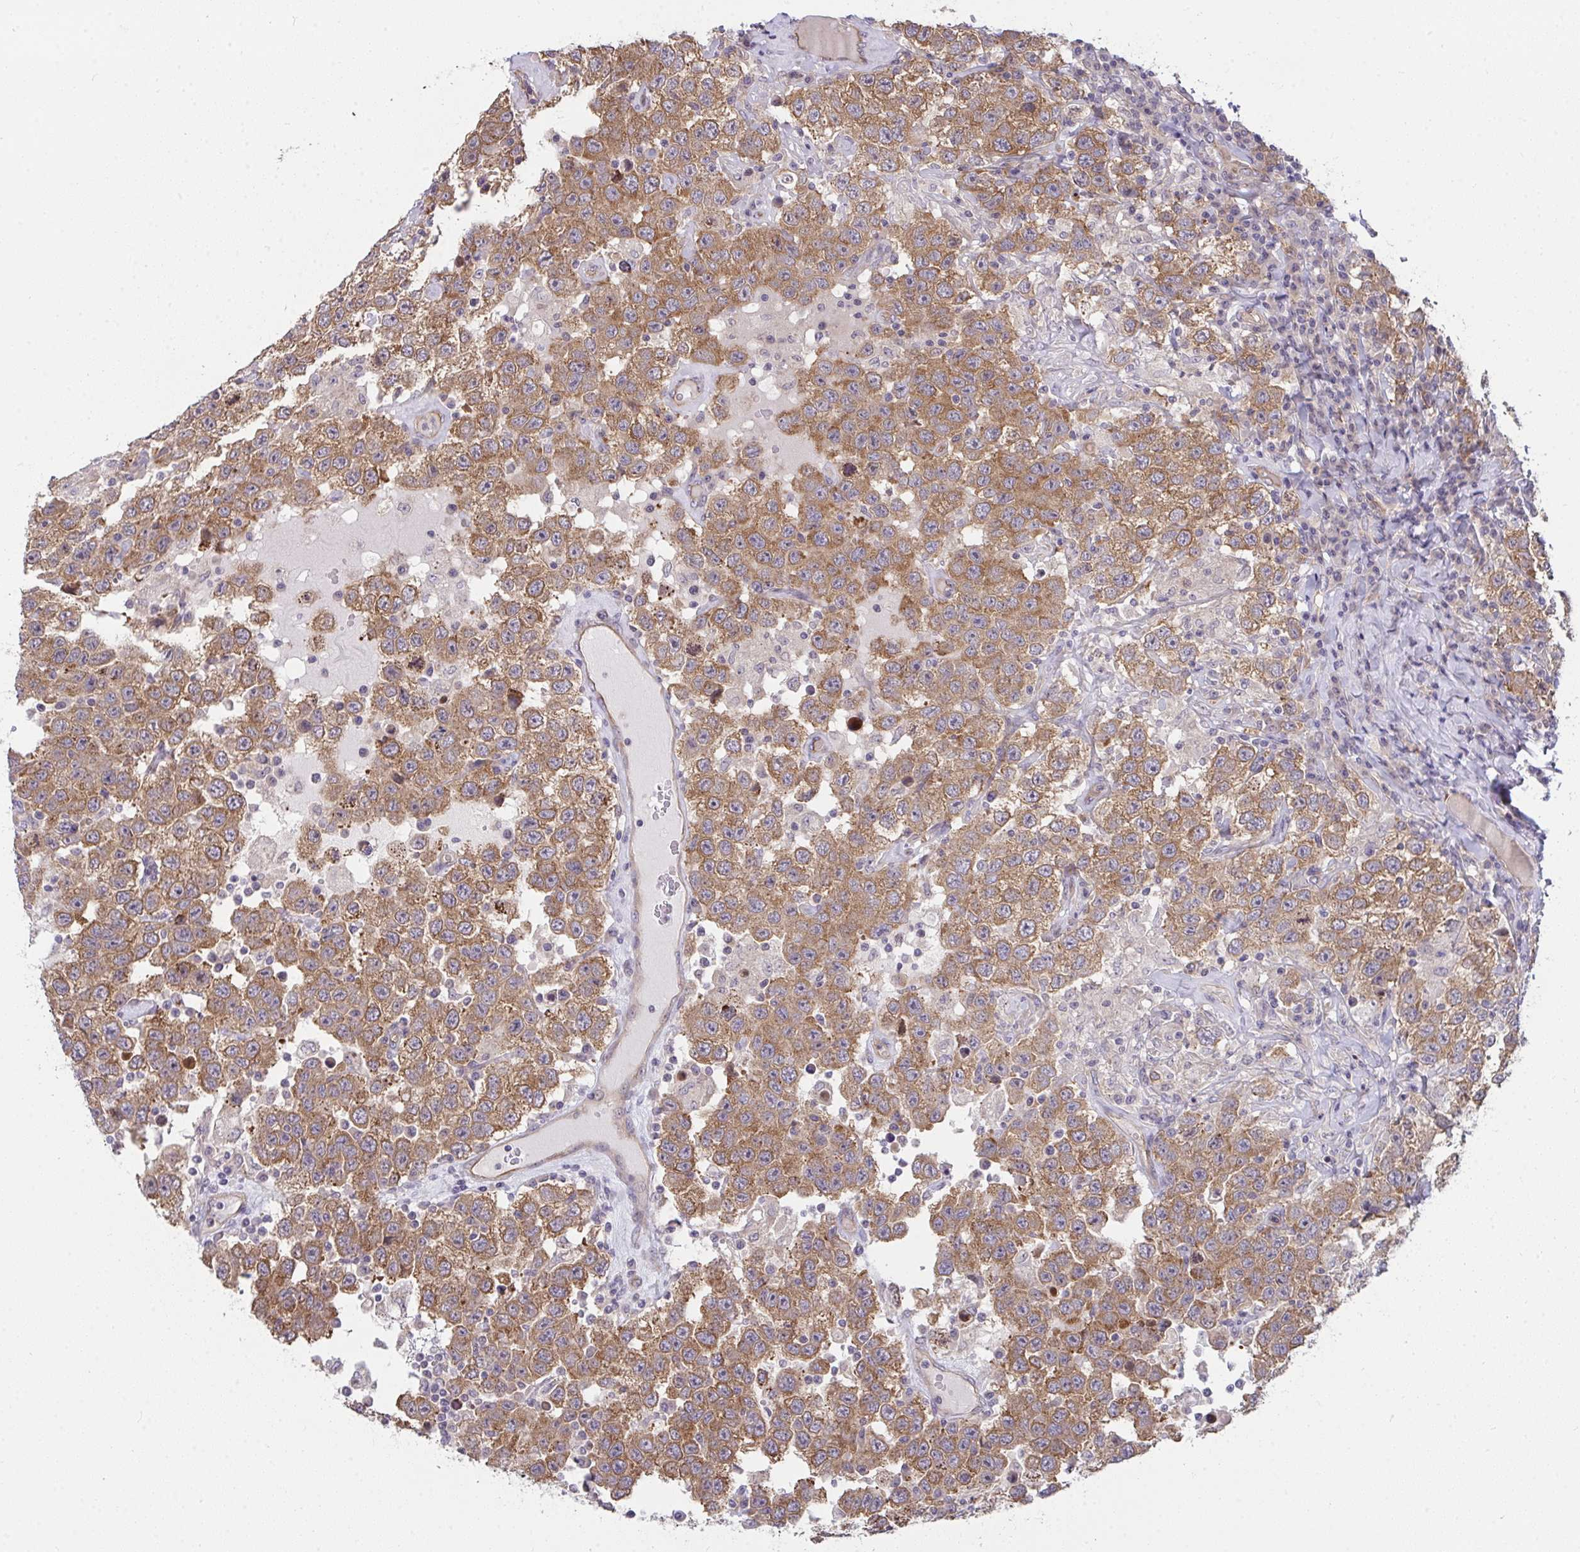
{"staining": {"intensity": "moderate", "quantity": ">75%", "location": "cytoplasmic/membranous"}, "tissue": "testis cancer", "cell_type": "Tumor cells", "image_type": "cancer", "snomed": [{"axis": "morphology", "description": "Seminoma, NOS"}, {"axis": "topography", "description": "Testis"}], "caption": "Protein staining reveals moderate cytoplasmic/membranous expression in about >75% of tumor cells in testis cancer (seminoma).", "gene": "CASP9", "patient": {"sex": "male", "age": 41}}